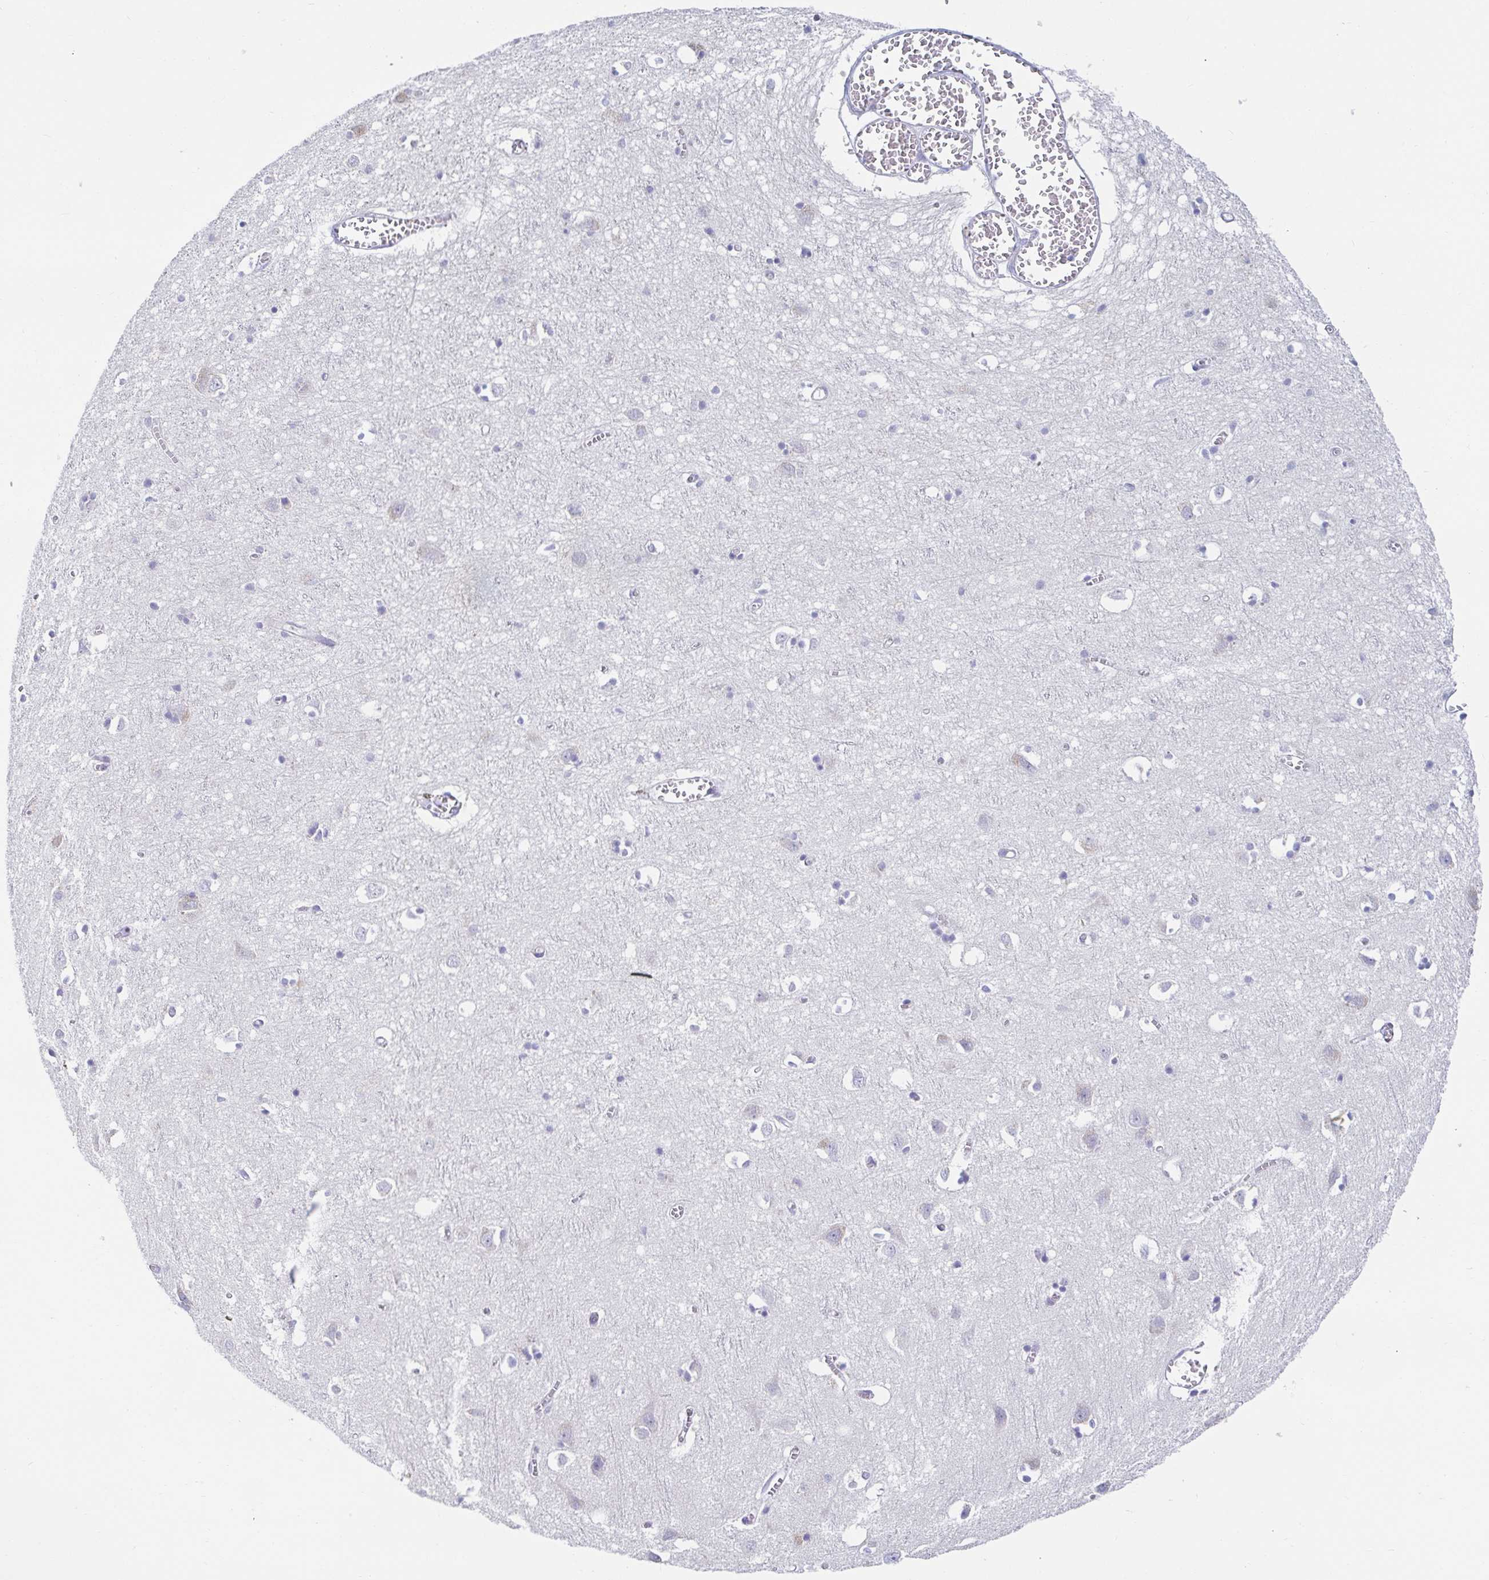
{"staining": {"intensity": "negative", "quantity": "none", "location": "none"}, "tissue": "cerebral cortex", "cell_type": "Endothelial cells", "image_type": "normal", "snomed": [{"axis": "morphology", "description": "Normal tissue, NOS"}, {"axis": "topography", "description": "Cerebral cortex"}], "caption": "The image displays no significant expression in endothelial cells of cerebral cortex.", "gene": "C4orf17", "patient": {"sex": "male", "age": 70}}